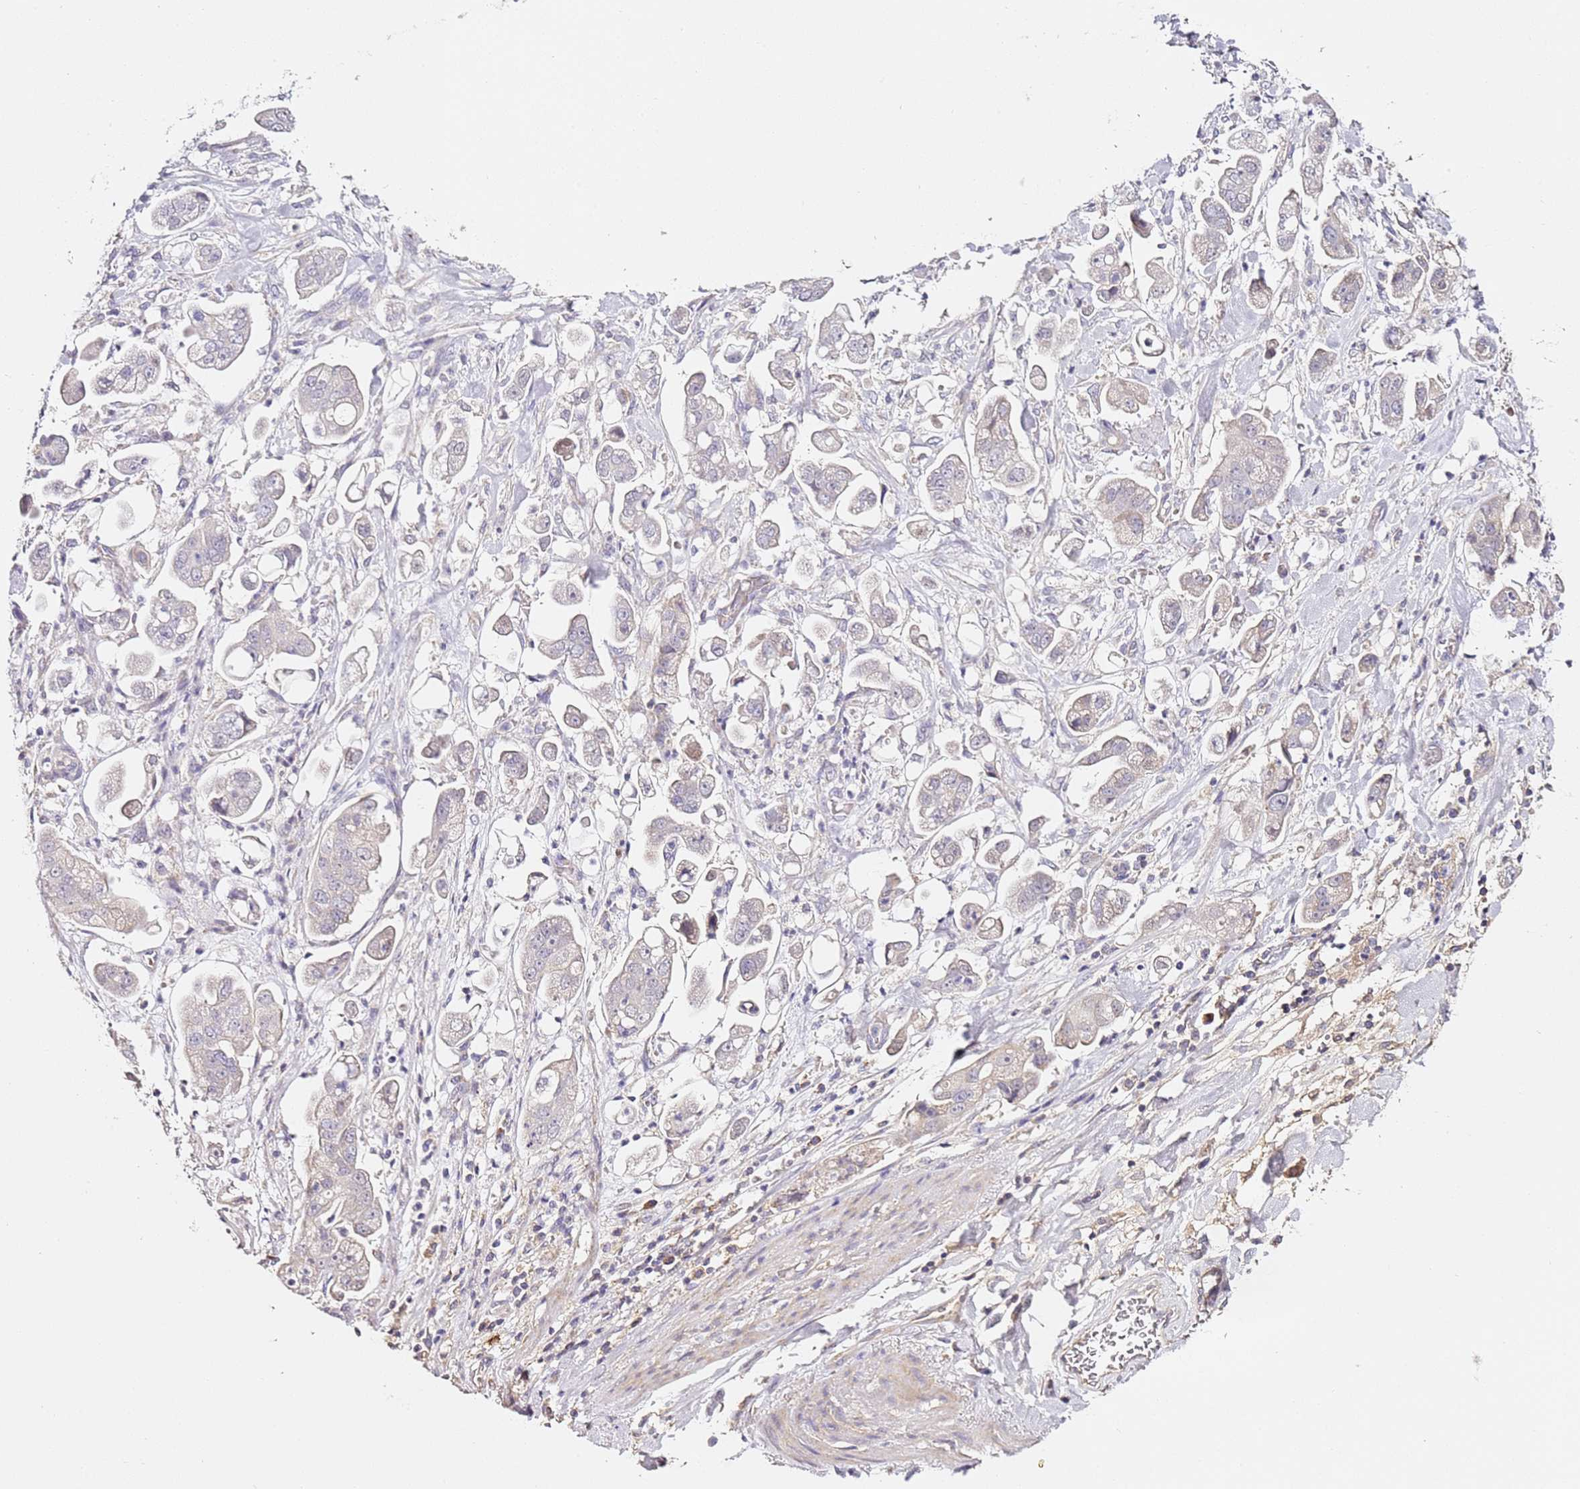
{"staining": {"intensity": "negative", "quantity": "none", "location": "none"}, "tissue": "stomach cancer", "cell_type": "Tumor cells", "image_type": "cancer", "snomed": [{"axis": "morphology", "description": "Adenocarcinoma, NOS"}, {"axis": "topography", "description": "Stomach"}], "caption": "Immunohistochemistry (IHC) histopathology image of neoplastic tissue: human stomach cancer (adenocarcinoma) stained with DAB shows no significant protein staining in tumor cells.", "gene": "OR2B11", "patient": {"sex": "male", "age": 62}}